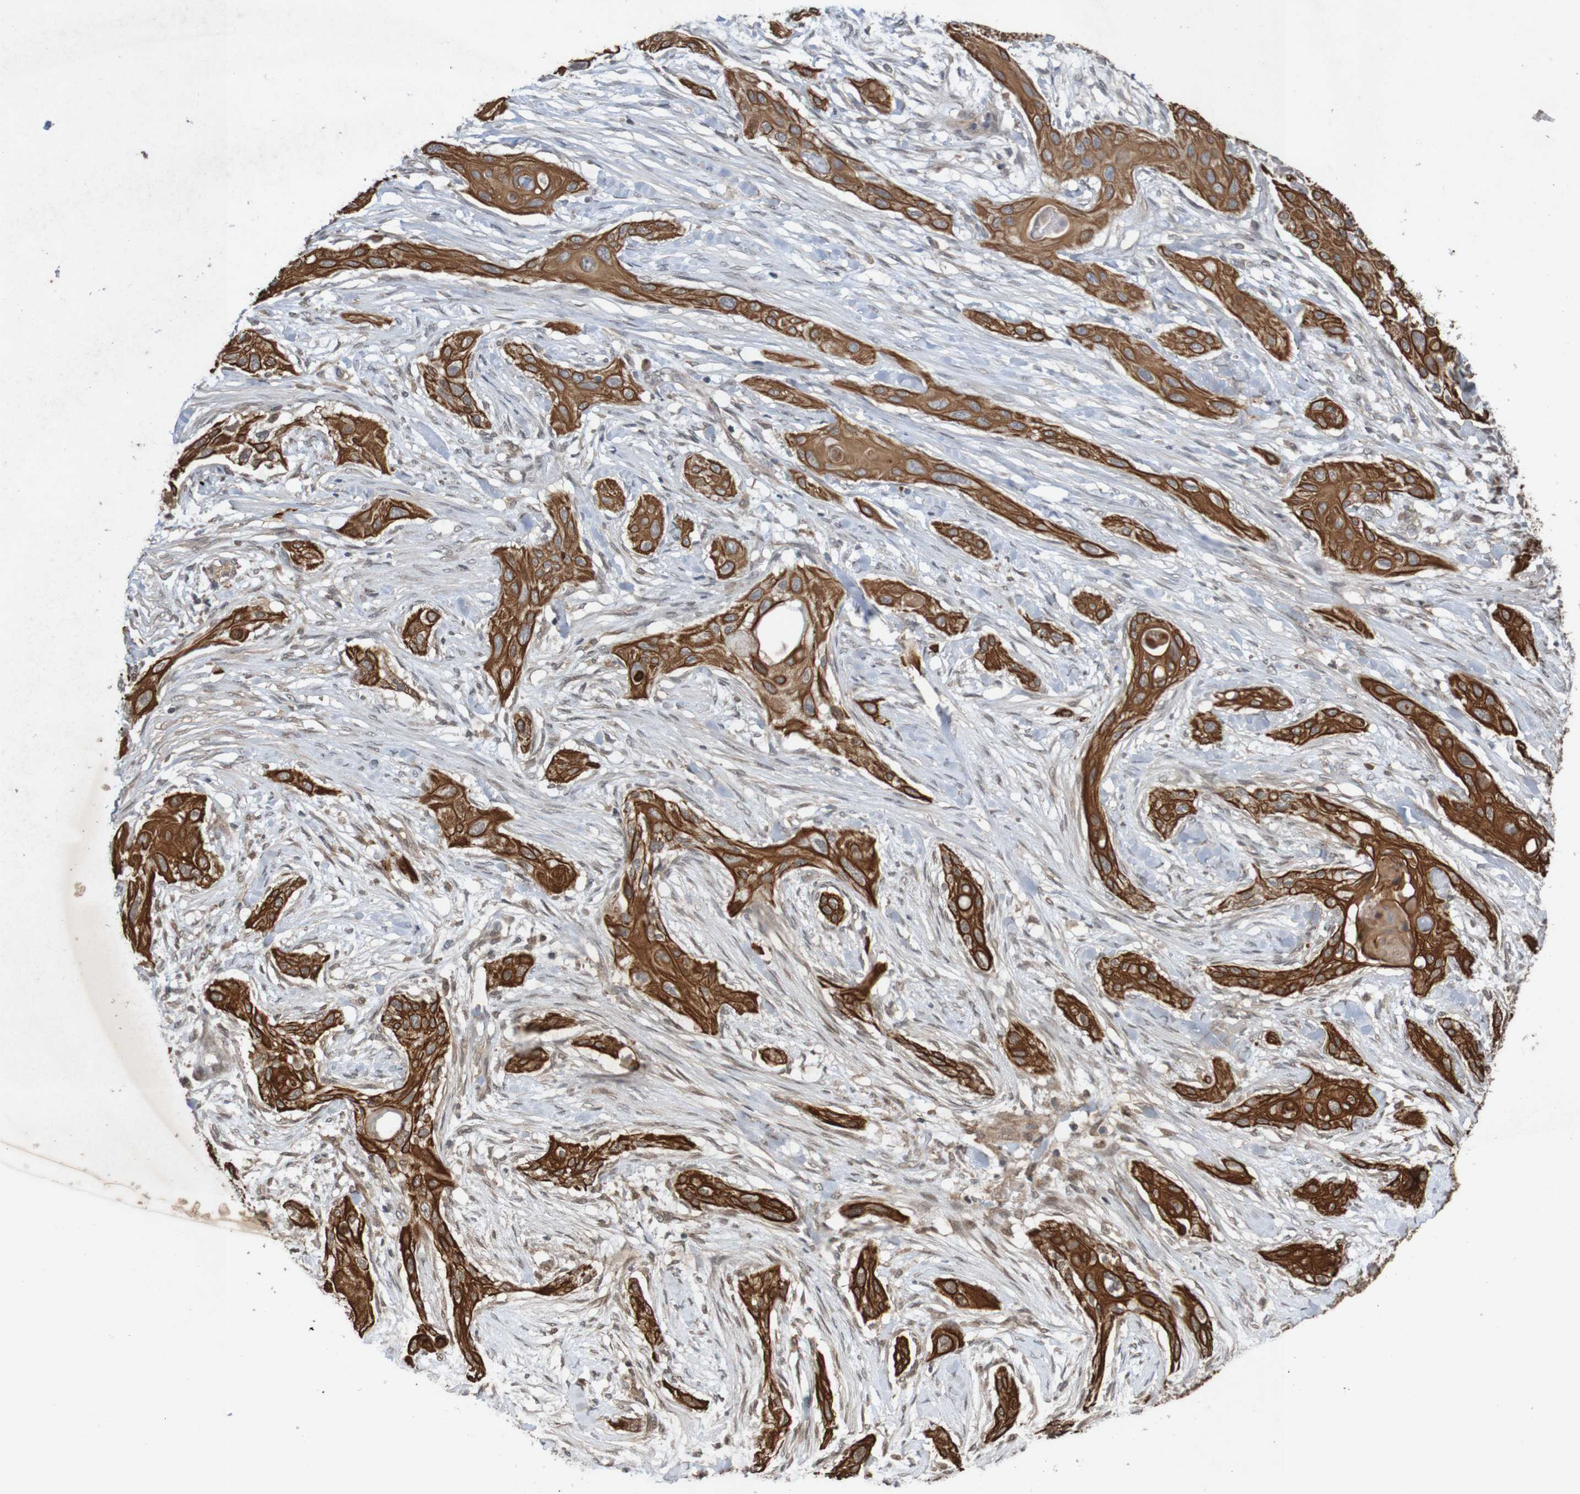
{"staining": {"intensity": "strong", "quantity": ">75%", "location": "cytoplasmic/membranous"}, "tissue": "lung cancer", "cell_type": "Tumor cells", "image_type": "cancer", "snomed": [{"axis": "morphology", "description": "Squamous cell carcinoma, NOS"}, {"axis": "topography", "description": "Lung"}], "caption": "Brown immunohistochemical staining in human lung cancer (squamous cell carcinoma) shows strong cytoplasmic/membranous positivity in approximately >75% of tumor cells.", "gene": "ARHGEF11", "patient": {"sex": "female", "age": 47}}